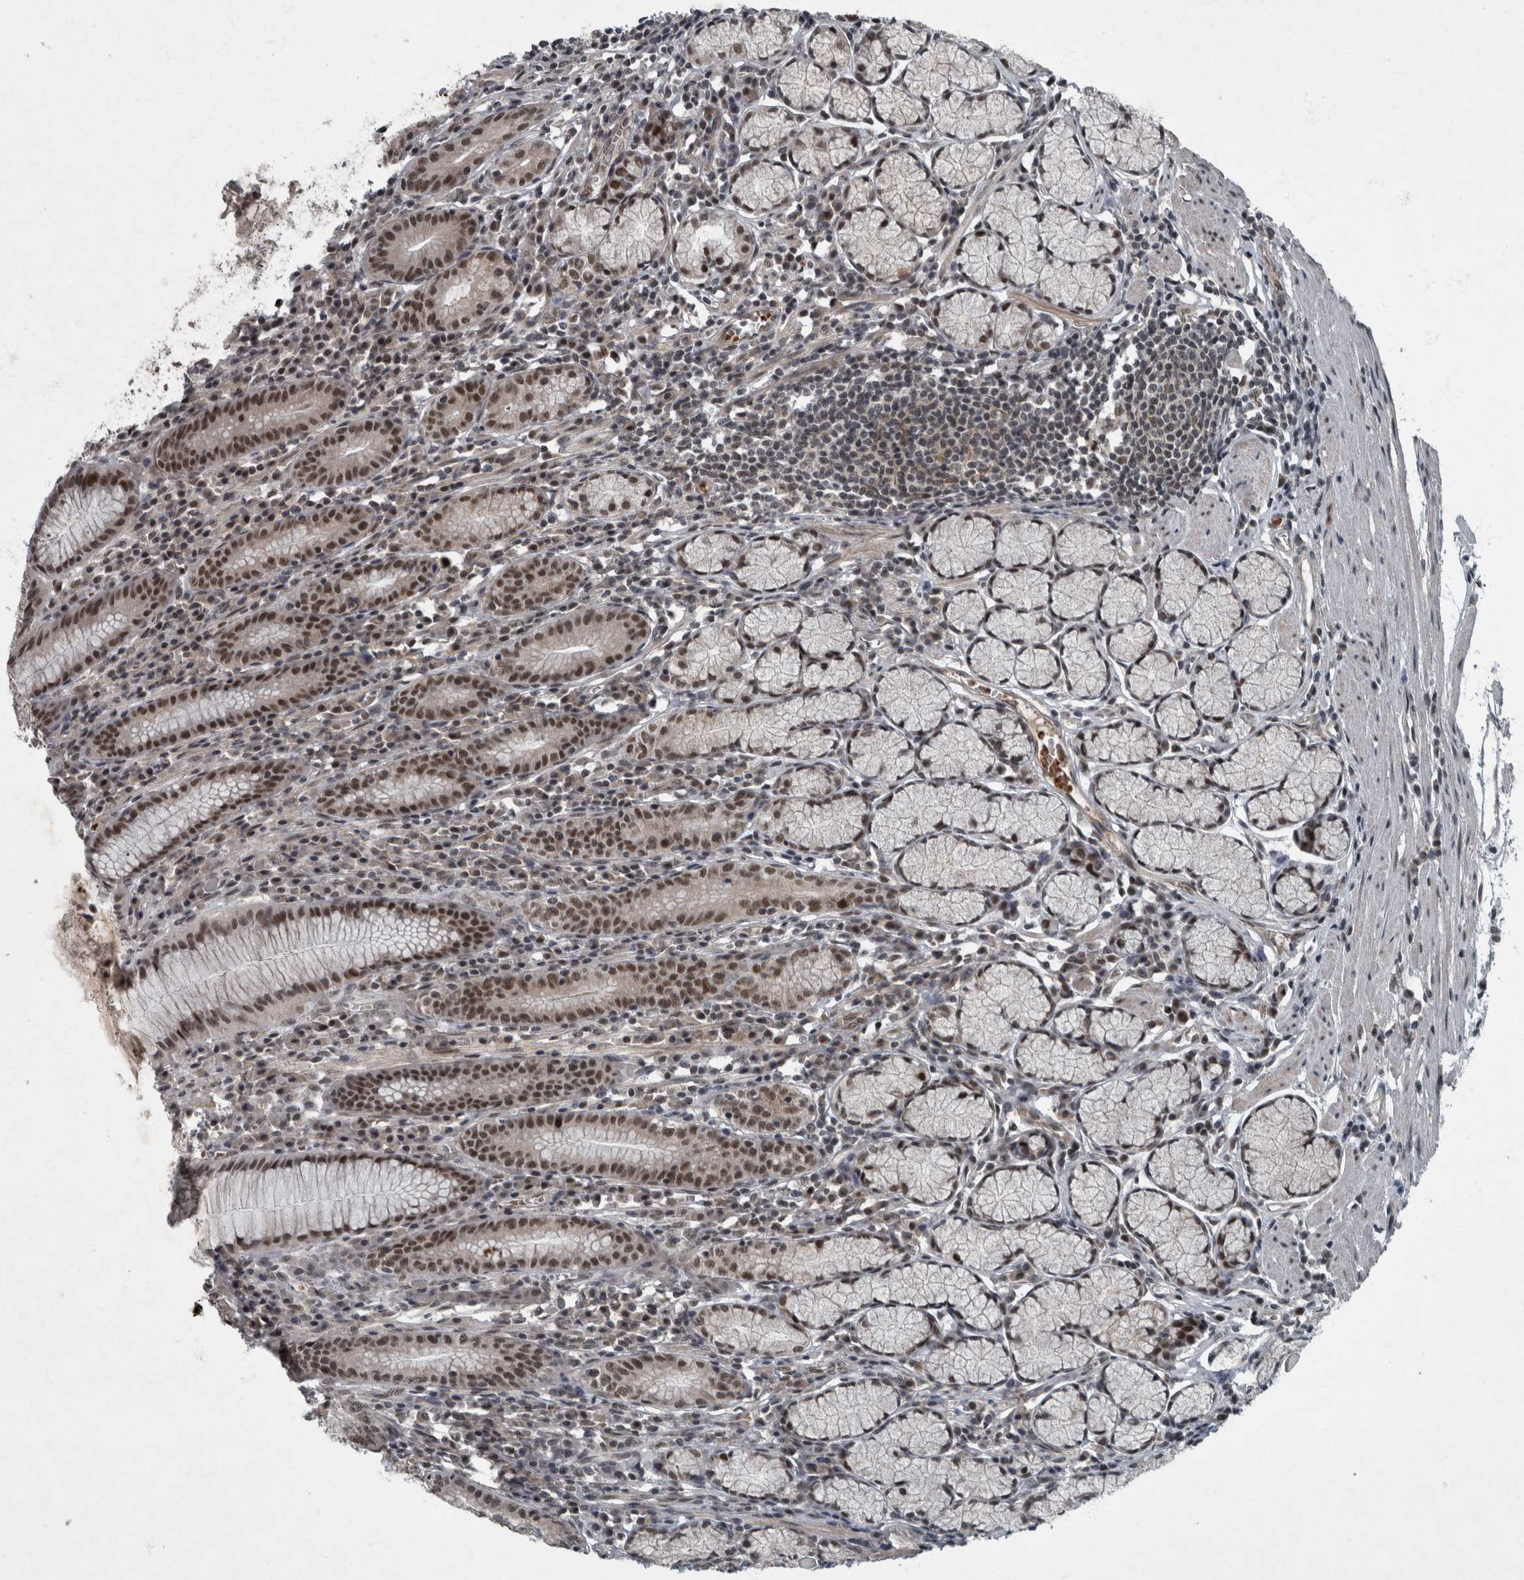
{"staining": {"intensity": "strong", "quantity": ">75%", "location": "nuclear"}, "tissue": "stomach", "cell_type": "Glandular cells", "image_type": "normal", "snomed": [{"axis": "morphology", "description": "Normal tissue, NOS"}, {"axis": "topography", "description": "Stomach"}], "caption": "DAB (3,3'-diaminobenzidine) immunohistochemical staining of normal human stomach shows strong nuclear protein expression in about >75% of glandular cells.", "gene": "WDR33", "patient": {"sex": "male", "age": 55}}